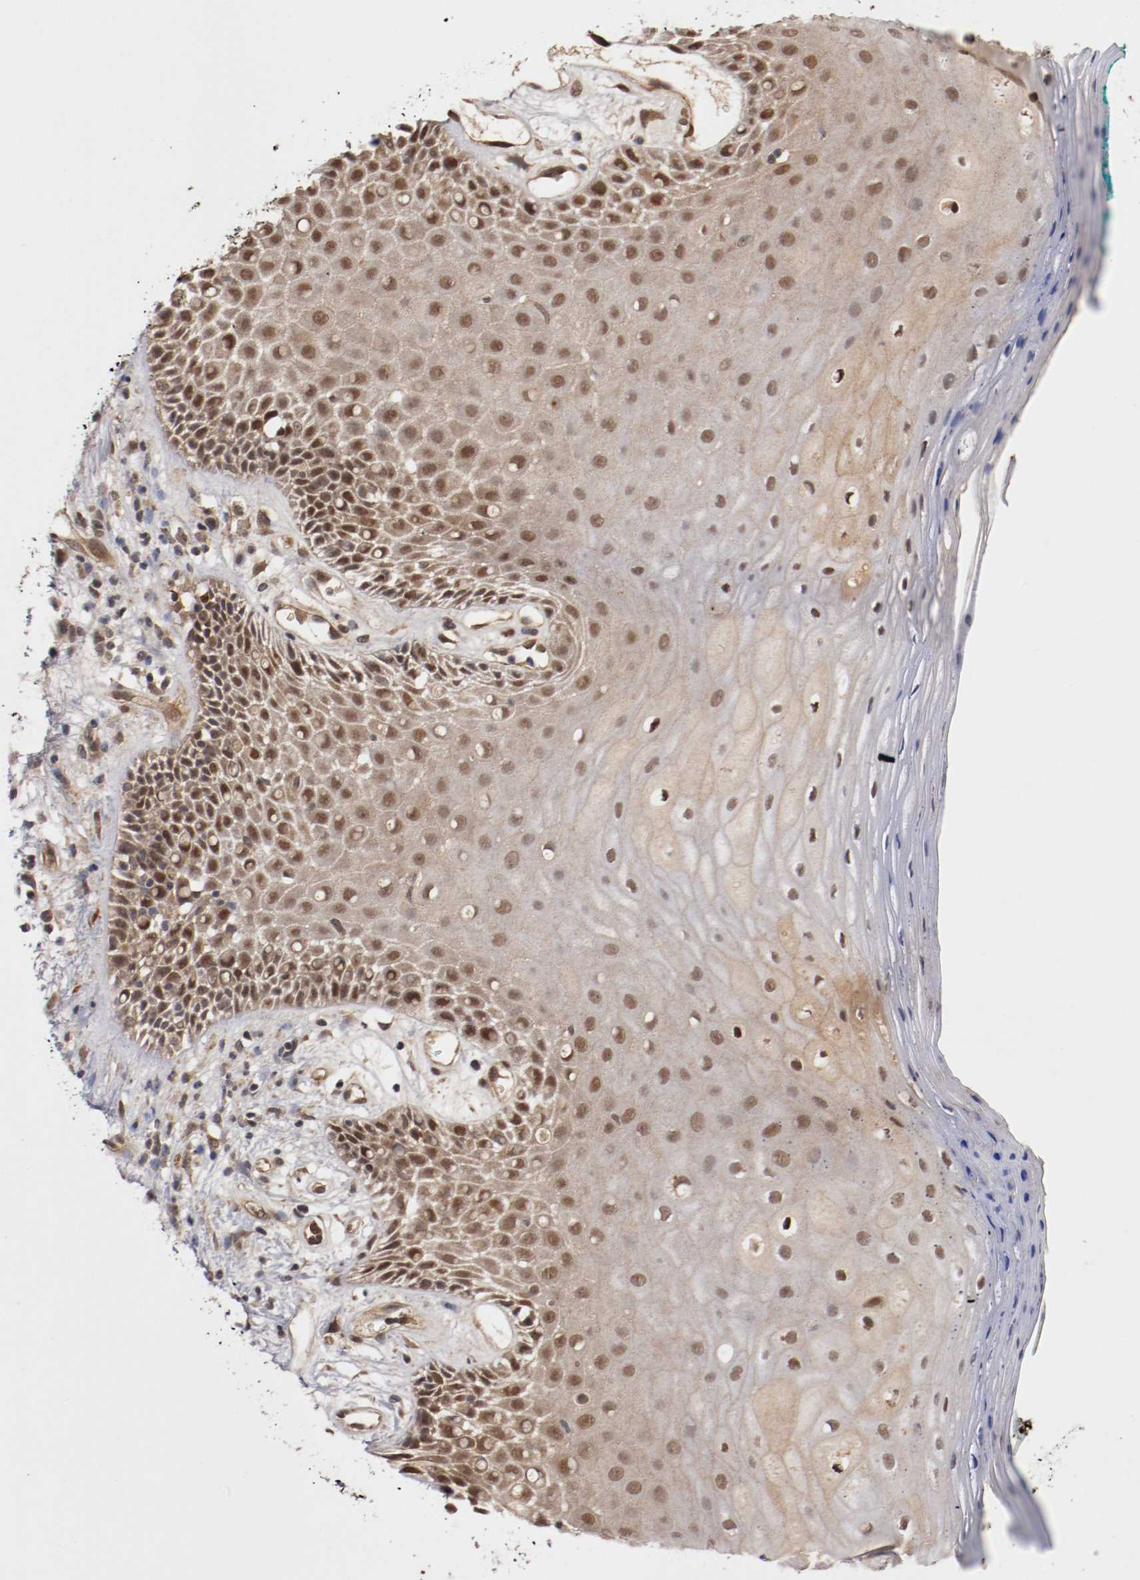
{"staining": {"intensity": "moderate", "quantity": ">75%", "location": "cytoplasmic/membranous,nuclear"}, "tissue": "oral mucosa", "cell_type": "Squamous epithelial cells", "image_type": "normal", "snomed": [{"axis": "morphology", "description": "Normal tissue, NOS"}, {"axis": "morphology", "description": "Squamous cell carcinoma, NOS"}, {"axis": "topography", "description": "Skeletal muscle"}, {"axis": "topography", "description": "Oral tissue"}, {"axis": "topography", "description": "Head-Neck"}], "caption": "Immunohistochemical staining of benign oral mucosa demonstrates moderate cytoplasmic/membranous,nuclear protein expression in about >75% of squamous epithelial cells.", "gene": "DNMT3B", "patient": {"sex": "female", "age": 84}}